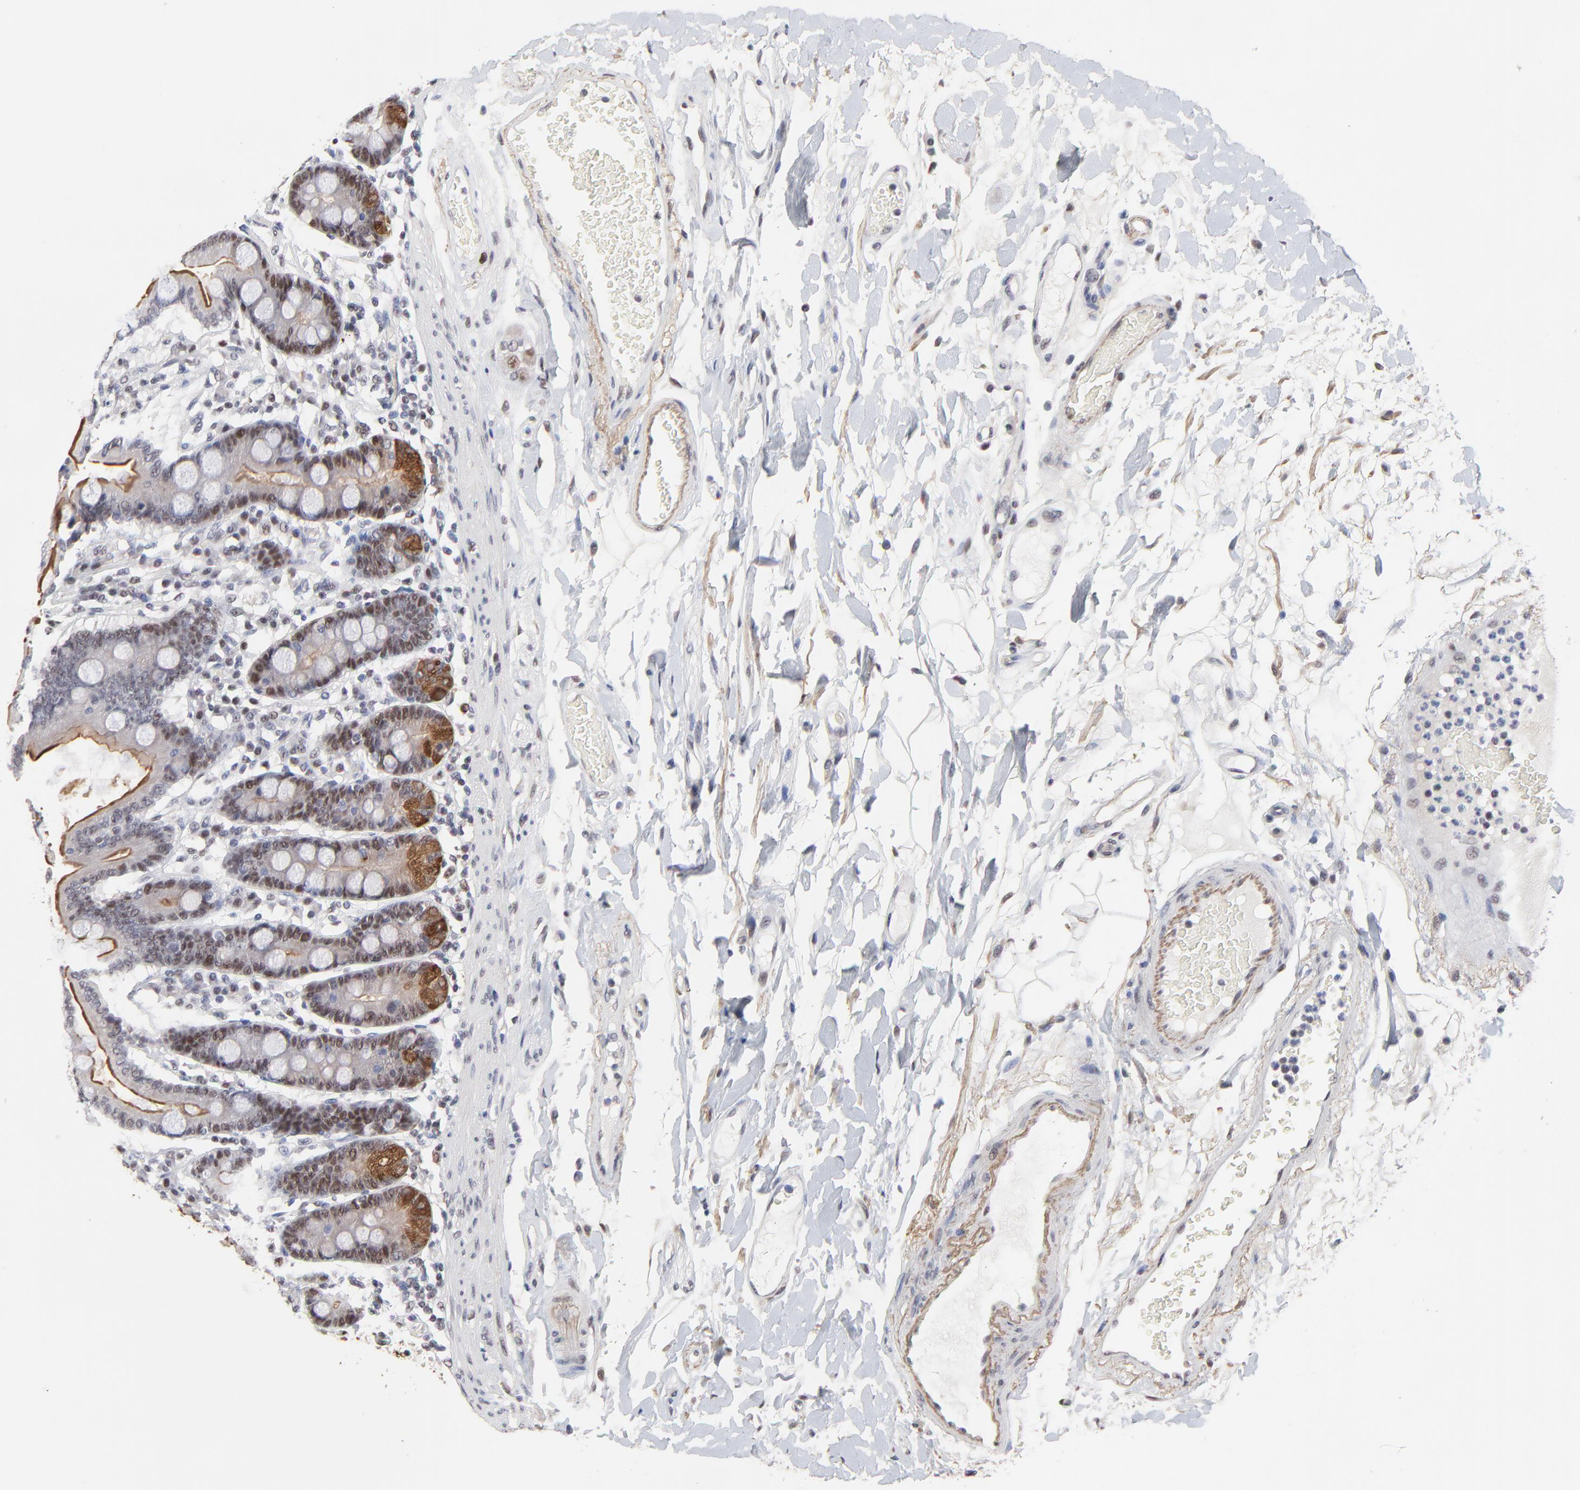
{"staining": {"intensity": "moderate", "quantity": "25%-75%", "location": "cytoplasmic/membranous,nuclear"}, "tissue": "duodenum", "cell_type": "Glandular cells", "image_type": "normal", "snomed": [{"axis": "morphology", "description": "Normal tissue, NOS"}, {"axis": "topography", "description": "Duodenum"}], "caption": "Protein expression by IHC demonstrates moderate cytoplasmic/membranous,nuclear staining in approximately 25%-75% of glandular cells in benign duodenum.", "gene": "OGFOD1", "patient": {"sex": "female", "age": 64}}